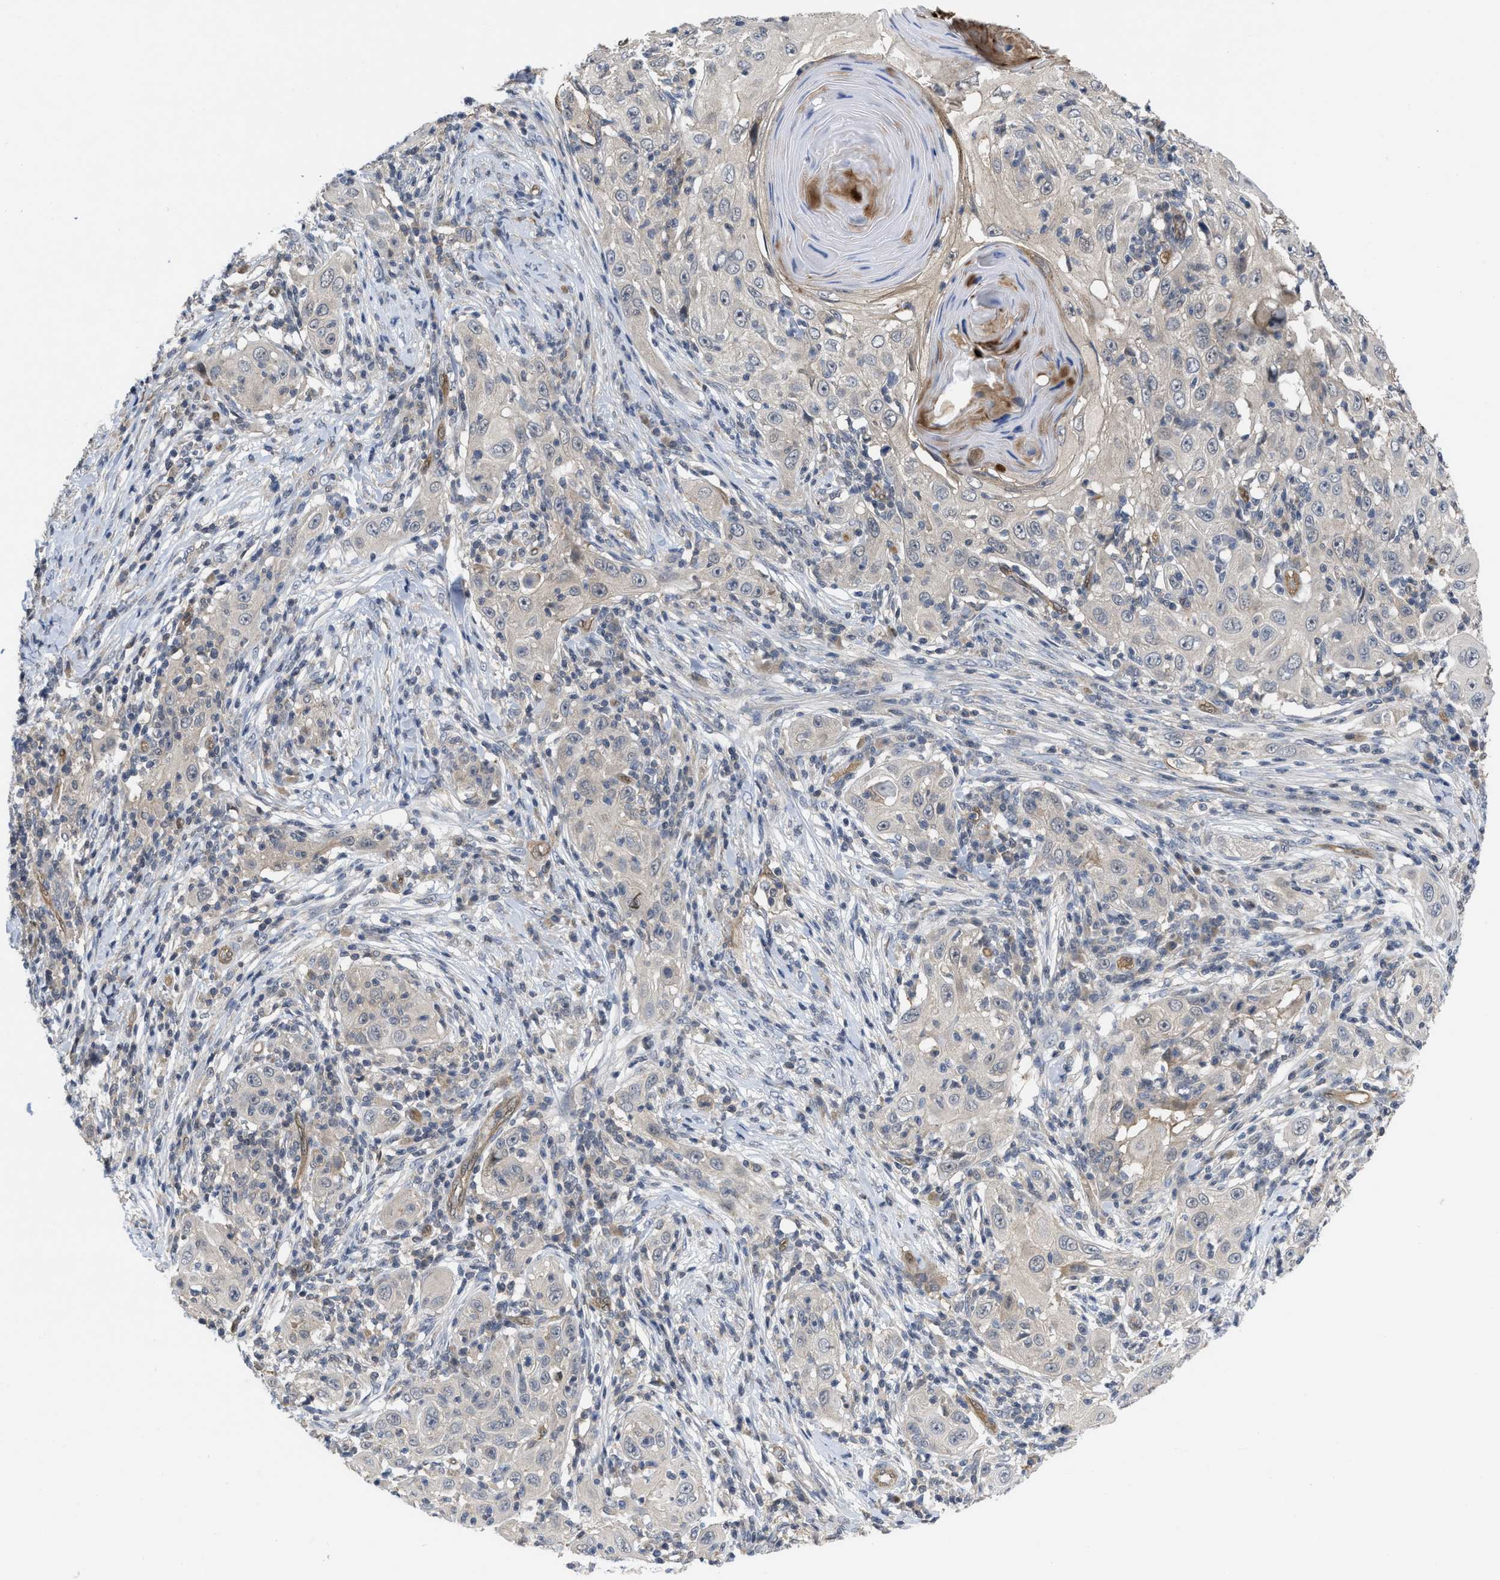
{"staining": {"intensity": "negative", "quantity": "none", "location": "none"}, "tissue": "skin cancer", "cell_type": "Tumor cells", "image_type": "cancer", "snomed": [{"axis": "morphology", "description": "Squamous cell carcinoma, NOS"}, {"axis": "topography", "description": "Skin"}], "caption": "A photomicrograph of human squamous cell carcinoma (skin) is negative for staining in tumor cells.", "gene": "LDAF1", "patient": {"sex": "female", "age": 88}}